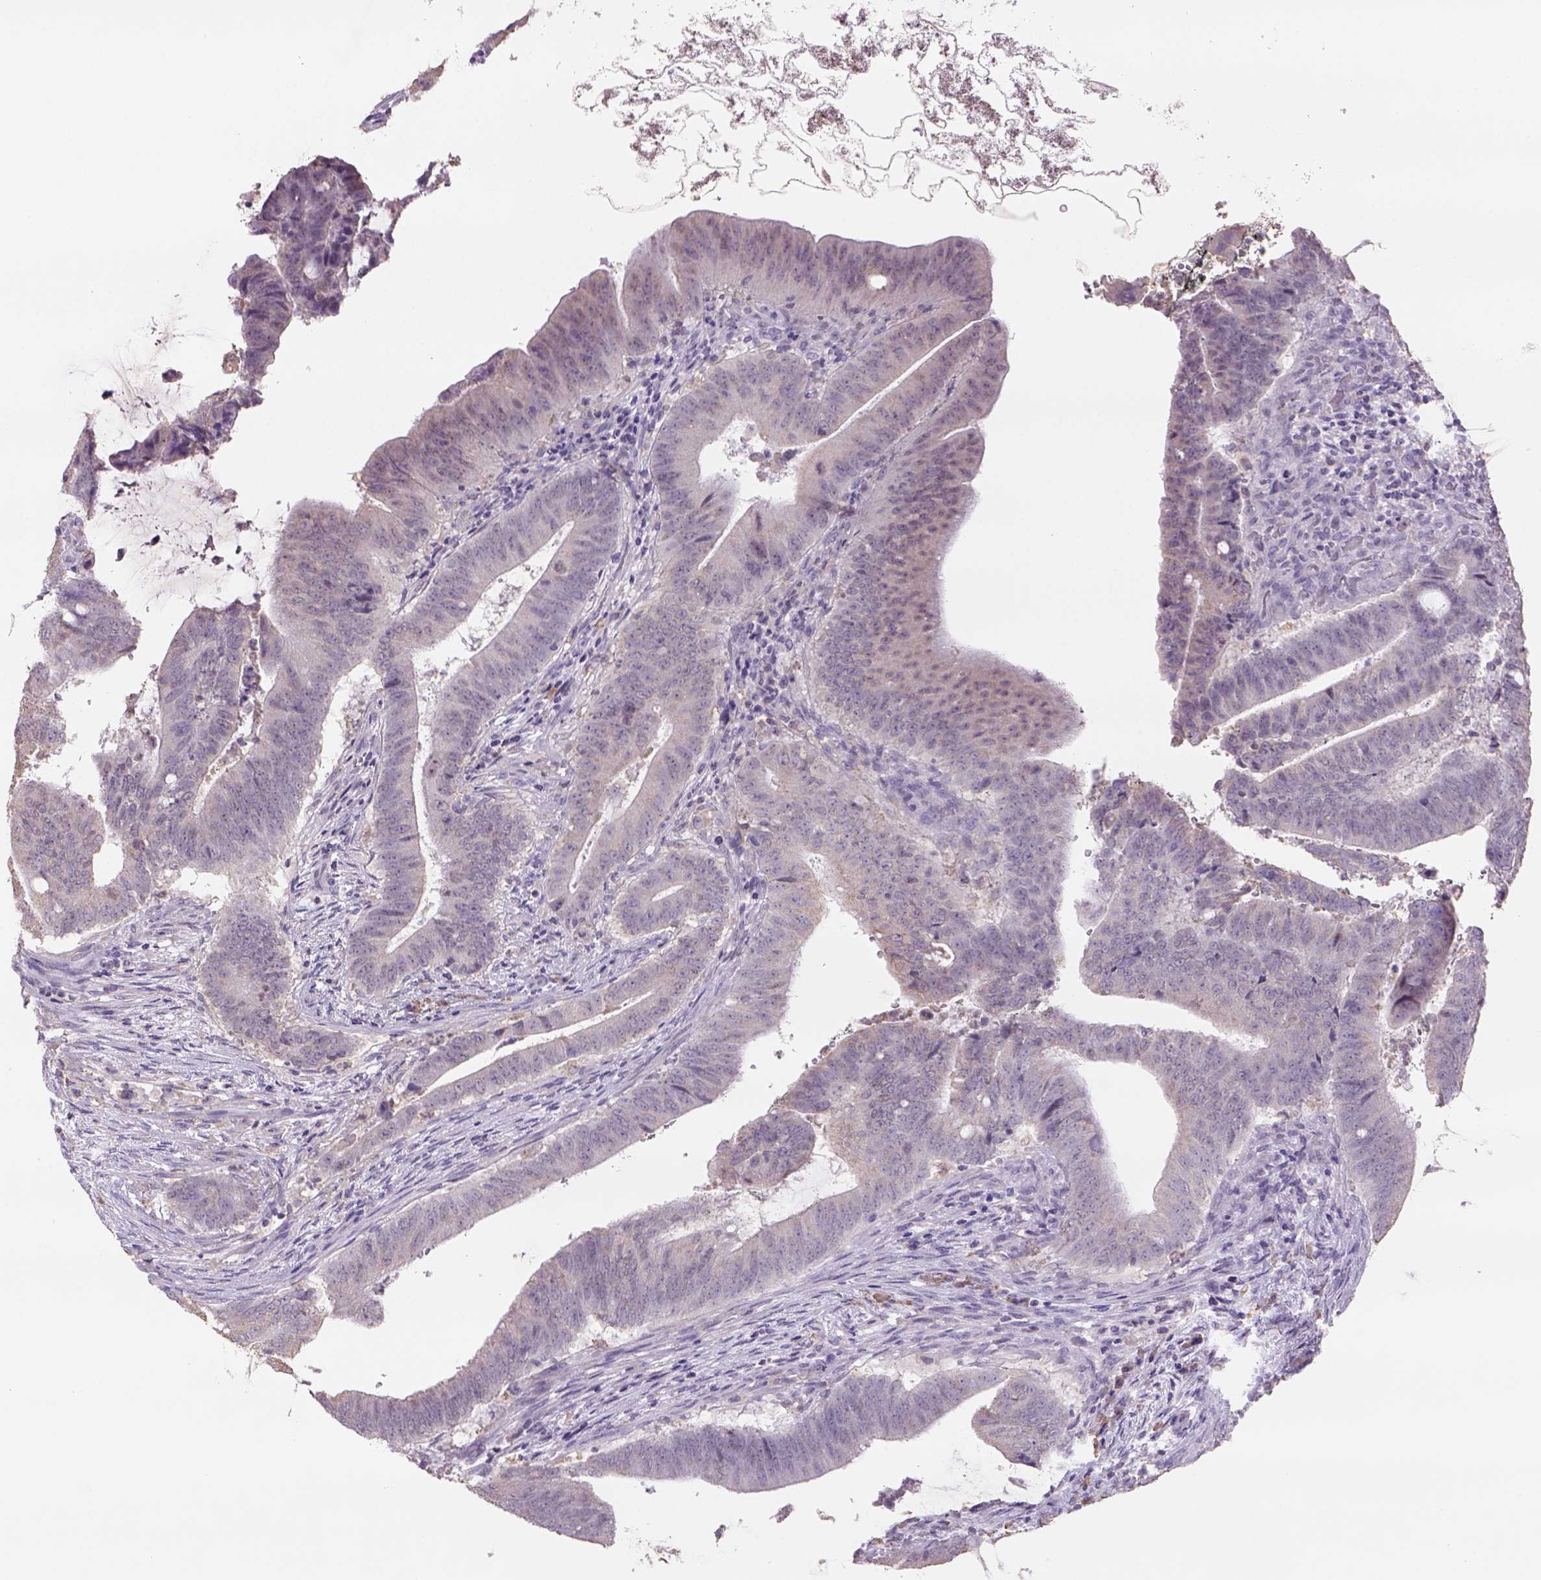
{"staining": {"intensity": "weak", "quantity": "<25%", "location": "cytoplasmic/membranous"}, "tissue": "colorectal cancer", "cell_type": "Tumor cells", "image_type": "cancer", "snomed": [{"axis": "morphology", "description": "Adenocarcinoma, NOS"}, {"axis": "topography", "description": "Colon"}], "caption": "A micrograph of colorectal adenocarcinoma stained for a protein displays no brown staining in tumor cells.", "gene": "NAALAD2", "patient": {"sex": "female", "age": 43}}